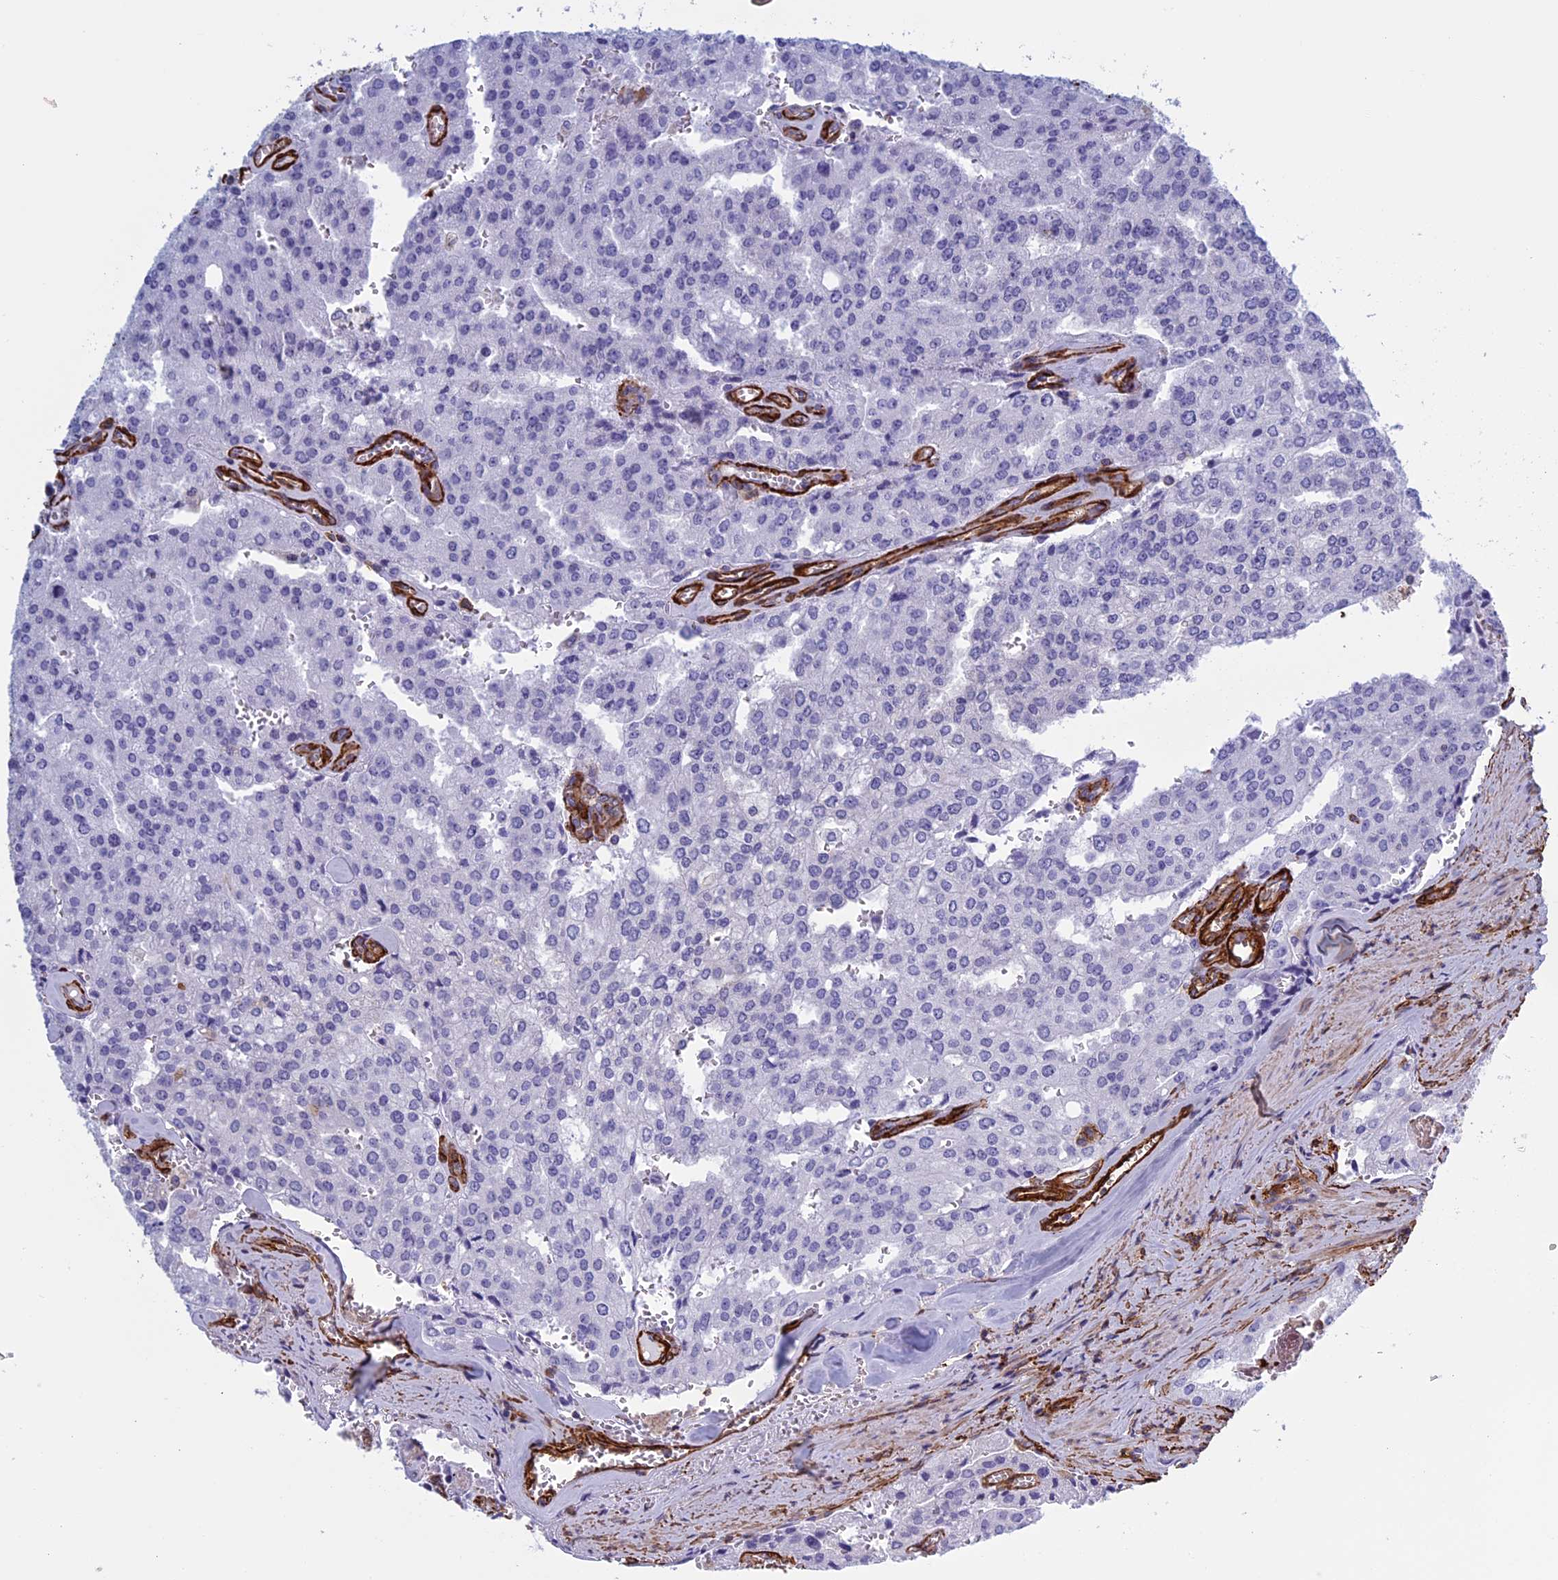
{"staining": {"intensity": "negative", "quantity": "none", "location": "none"}, "tissue": "prostate cancer", "cell_type": "Tumor cells", "image_type": "cancer", "snomed": [{"axis": "morphology", "description": "Adenocarcinoma, High grade"}, {"axis": "topography", "description": "Prostate"}], "caption": "A photomicrograph of human high-grade adenocarcinoma (prostate) is negative for staining in tumor cells.", "gene": "ANGPTL2", "patient": {"sex": "male", "age": 68}}